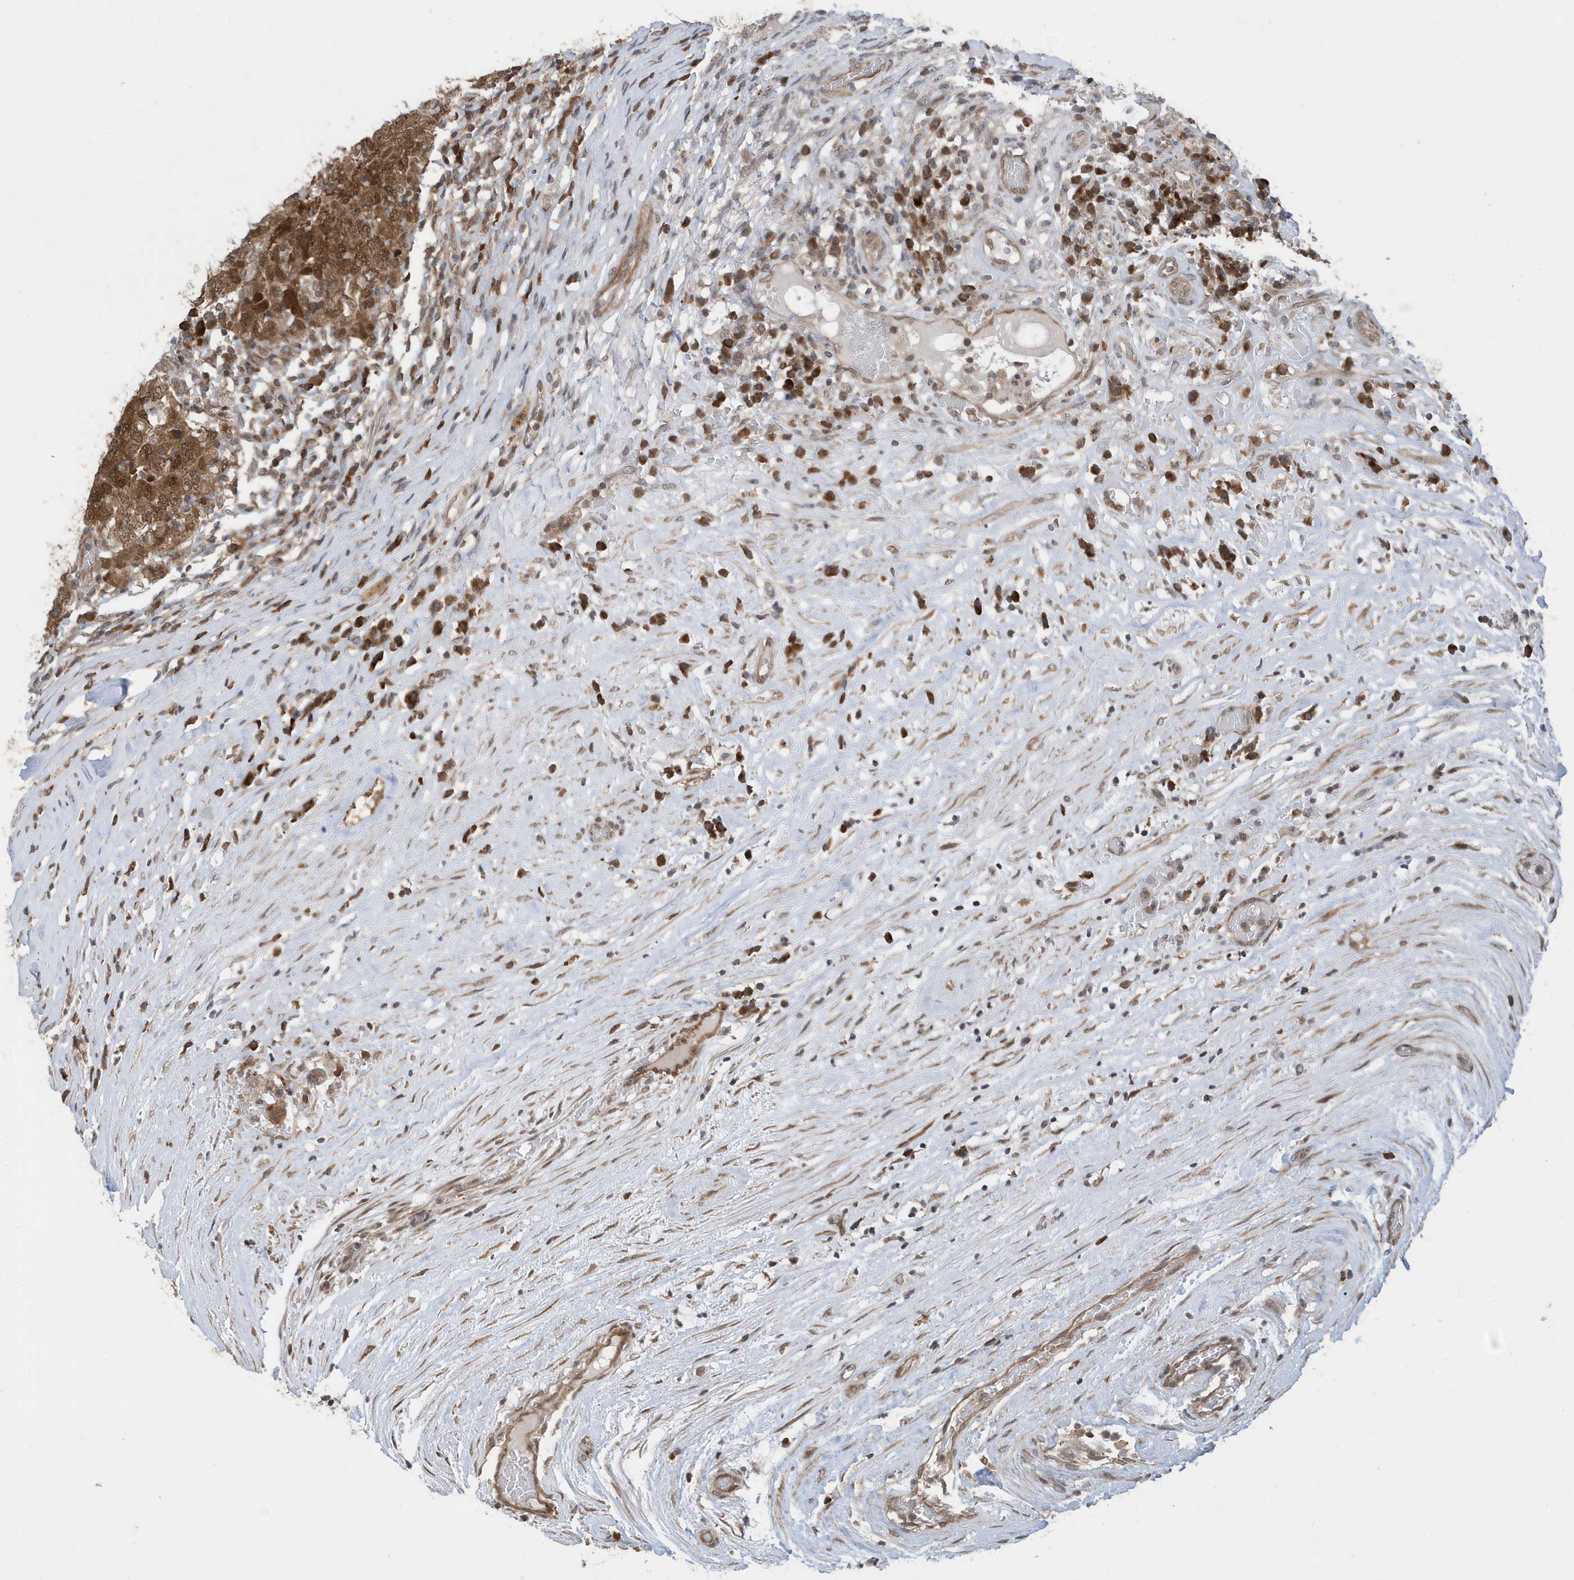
{"staining": {"intensity": "strong", "quantity": ">75%", "location": "cytoplasmic/membranous,nuclear"}, "tissue": "testis cancer", "cell_type": "Tumor cells", "image_type": "cancer", "snomed": [{"axis": "morphology", "description": "Carcinoma, Embryonal, NOS"}, {"axis": "topography", "description": "Testis"}], "caption": "DAB immunohistochemical staining of embryonal carcinoma (testis) exhibits strong cytoplasmic/membranous and nuclear protein expression in approximately >75% of tumor cells.", "gene": "UBQLN1", "patient": {"sex": "male", "age": 26}}